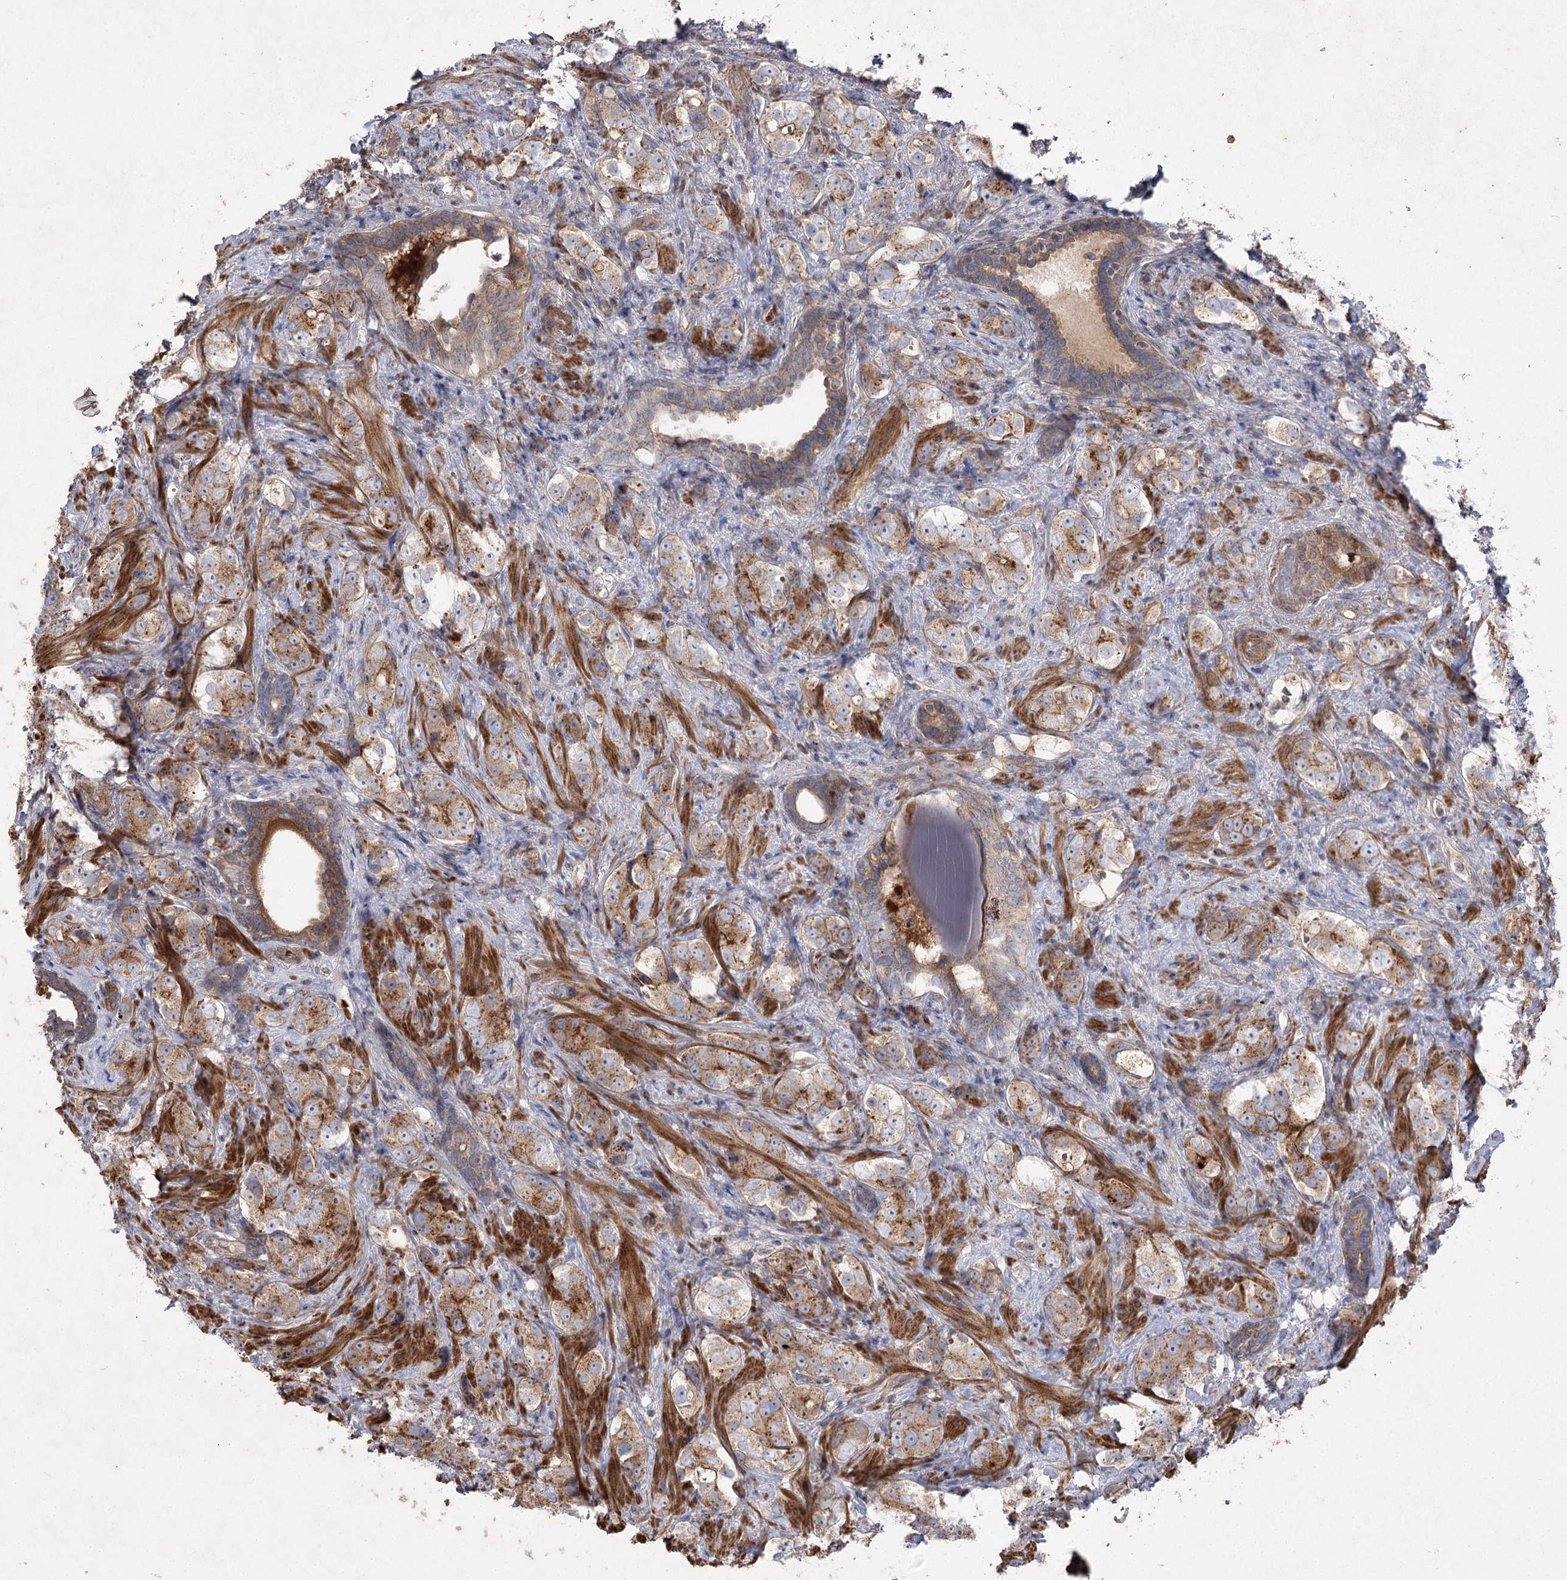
{"staining": {"intensity": "moderate", "quantity": ">75%", "location": "cytoplasmic/membranous"}, "tissue": "prostate cancer", "cell_type": "Tumor cells", "image_type": "cancer", "snomed": [{"axis": "morphology", "description": "Adenocarcinoma, High grade"}, {"axis": "topography", "description": "Prostate"}], "caption": "A brown stain highlights moderate cytoplasmic/membranous expression of a protein in high-grade adenocarcinoma (prostate) tumor cells. (Stains: DAB in brown, nuclei in blue, Microscopy: brightfield microscopy at high magnification).", "gene": "KIAA0825", "patient": {"sex": "male", "age": 63}}